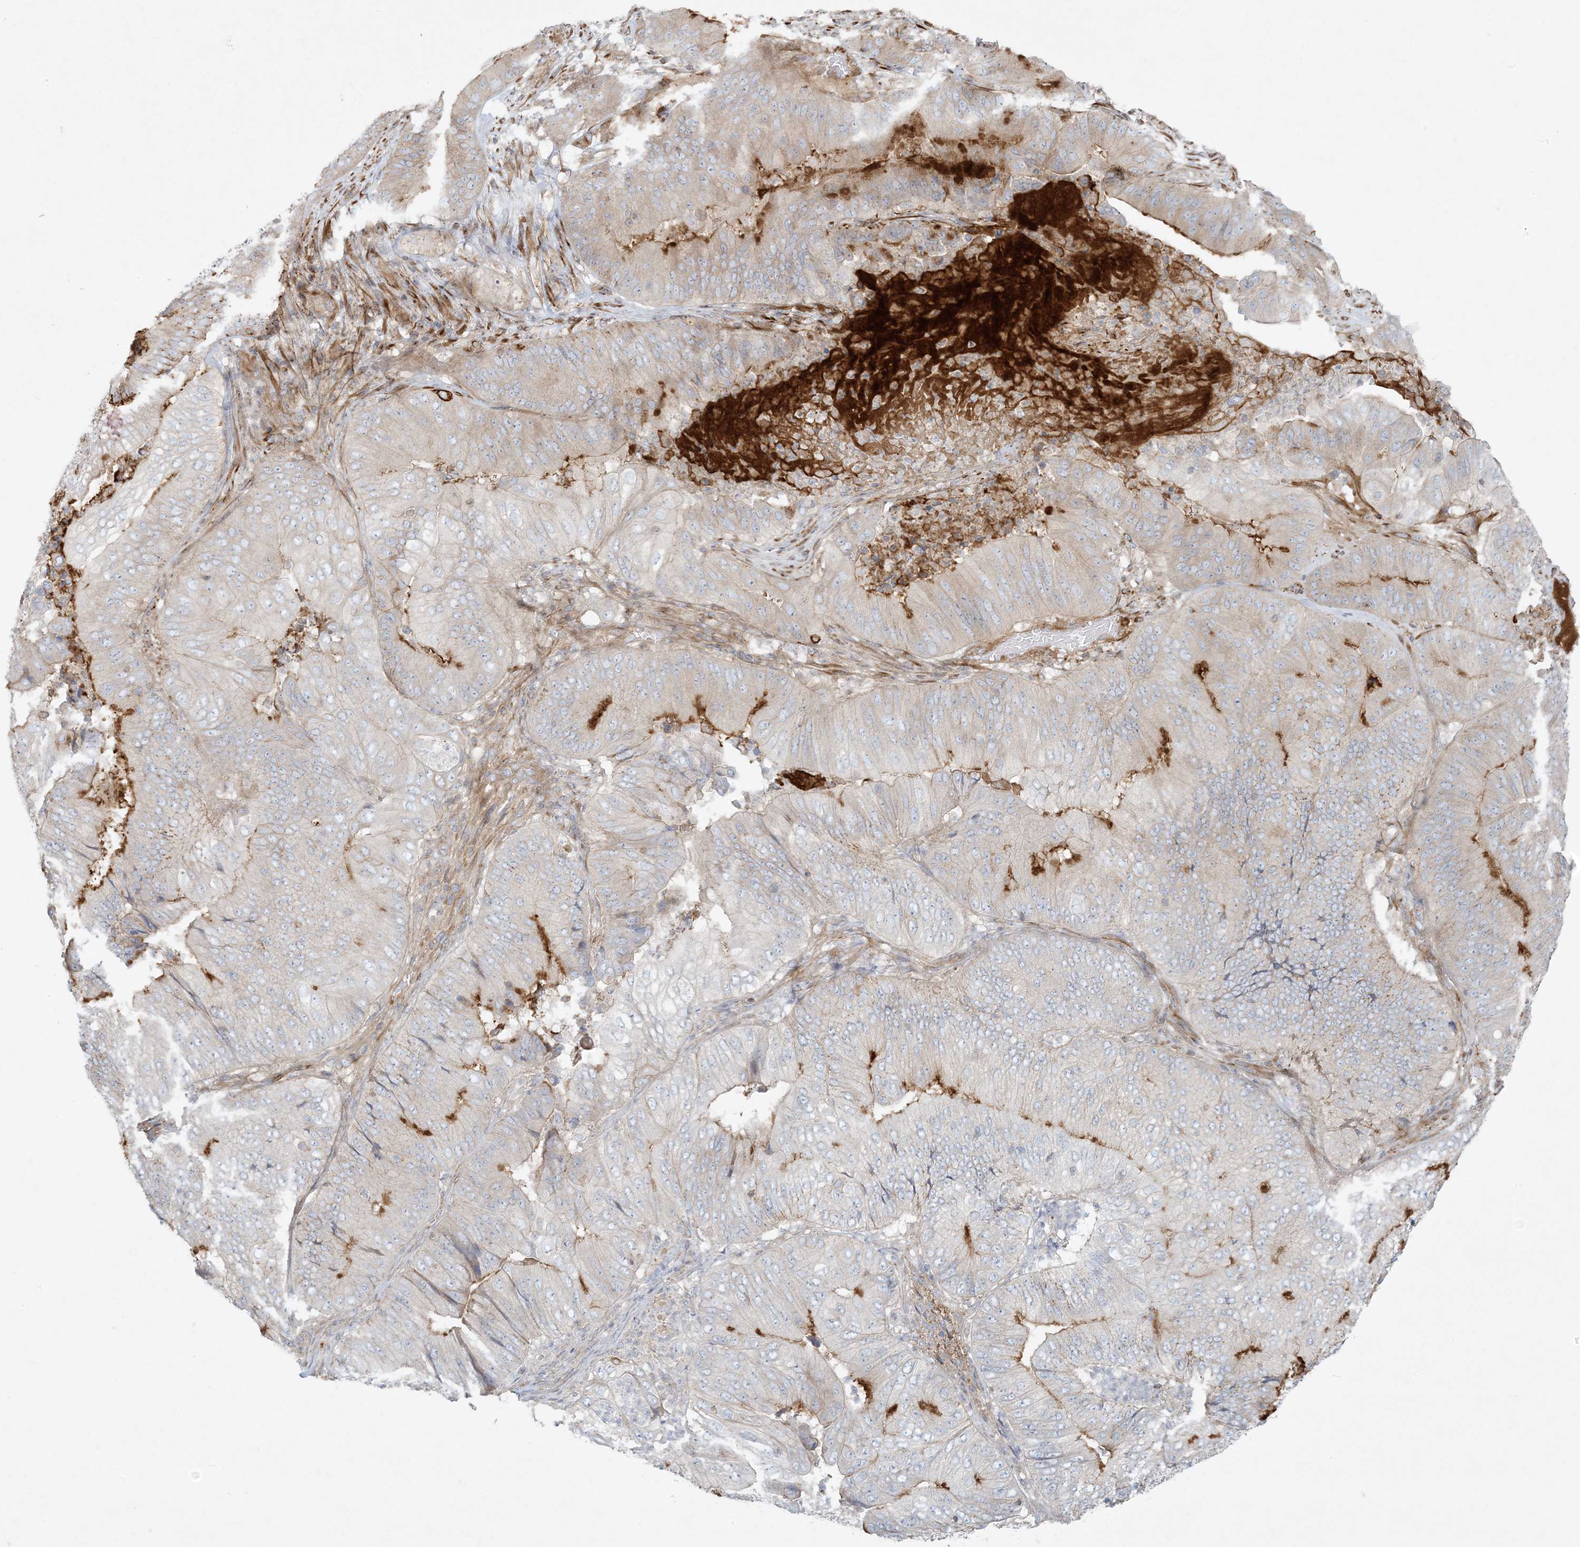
{"staining": {"intensity": "moderate", "quantity": "<25%", "location": "cytoplasmic/membranous"}, "tissue": "pancreatic cancer", "cell_type": "Tumor cells", "image_type": "cancer", "snomed": [{"axis": "morphology", "description": "Adenocarcinoma, NOS"}, {"axis": "topography", "description": "Pancreas"}], "caption": "Pancreatic cancer (adenocarcinoma) stained for a protein (brown) displays moderate cytoplasmic/membranous positive expression in about <25% of tumor cells.", "gene": "PIK3R4", "patient": {"sex": "female", "age": 77}}